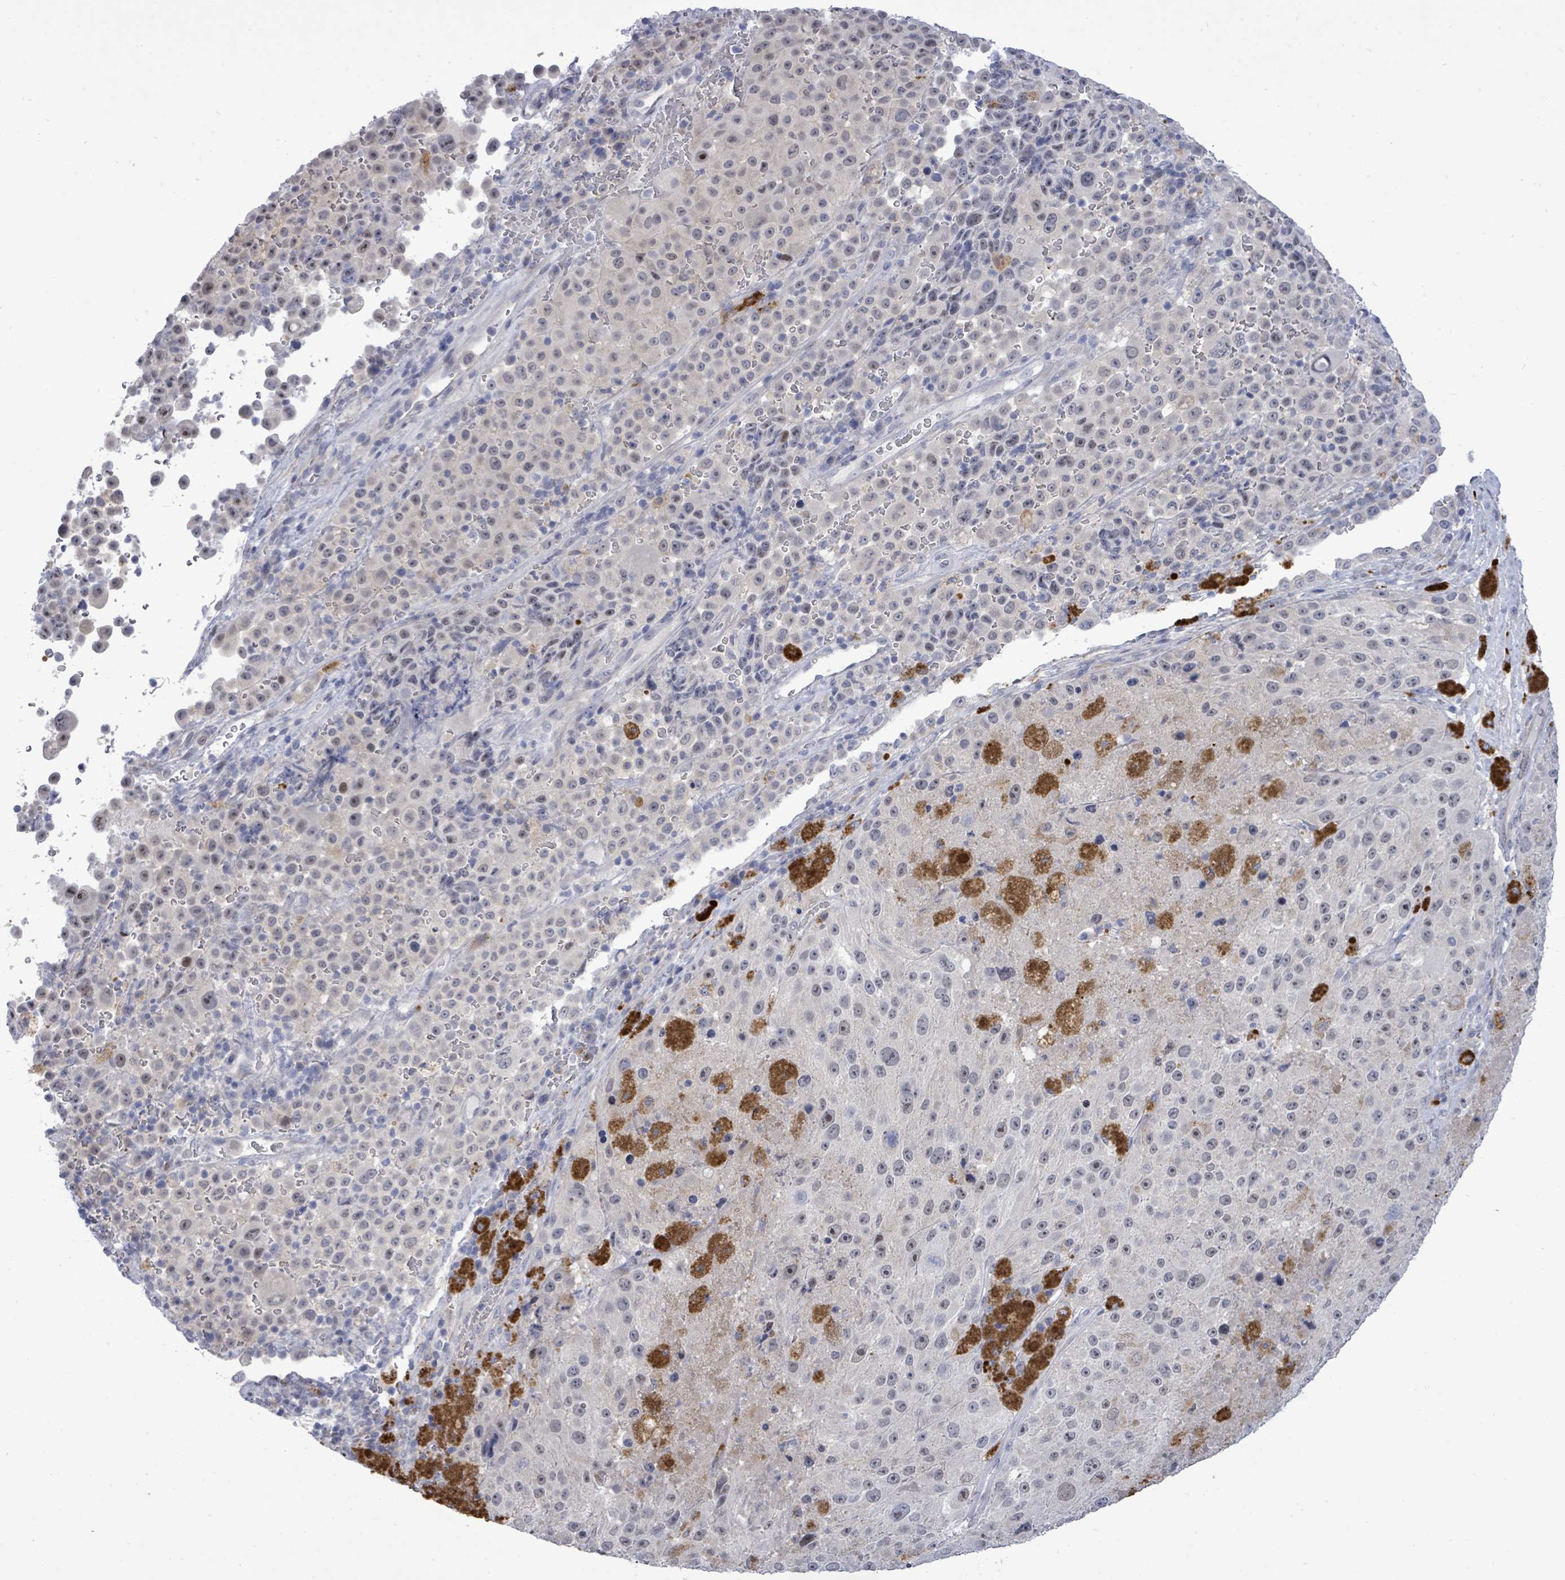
{"staining": {"intensity": "negative", "quantity": "none", "location": "none"}, "tissue": "melanoma", "cell_type": "Tumor cells", "image_type": "cancer", "snomed": [{"axis": "morphology", "description": "Malignant melanoma, Metastatic site"}, {"axis": "topography", "description": "Lymph node"}], "caption": "This micrograph is of melanoma stained with immunohistochemistry to label a protein in brown with the nuclei are counter-stained blue. There is no positivity in tumor cells.", "gene": "CT45A5", "patient": {"sex": "male", "age": 62}}